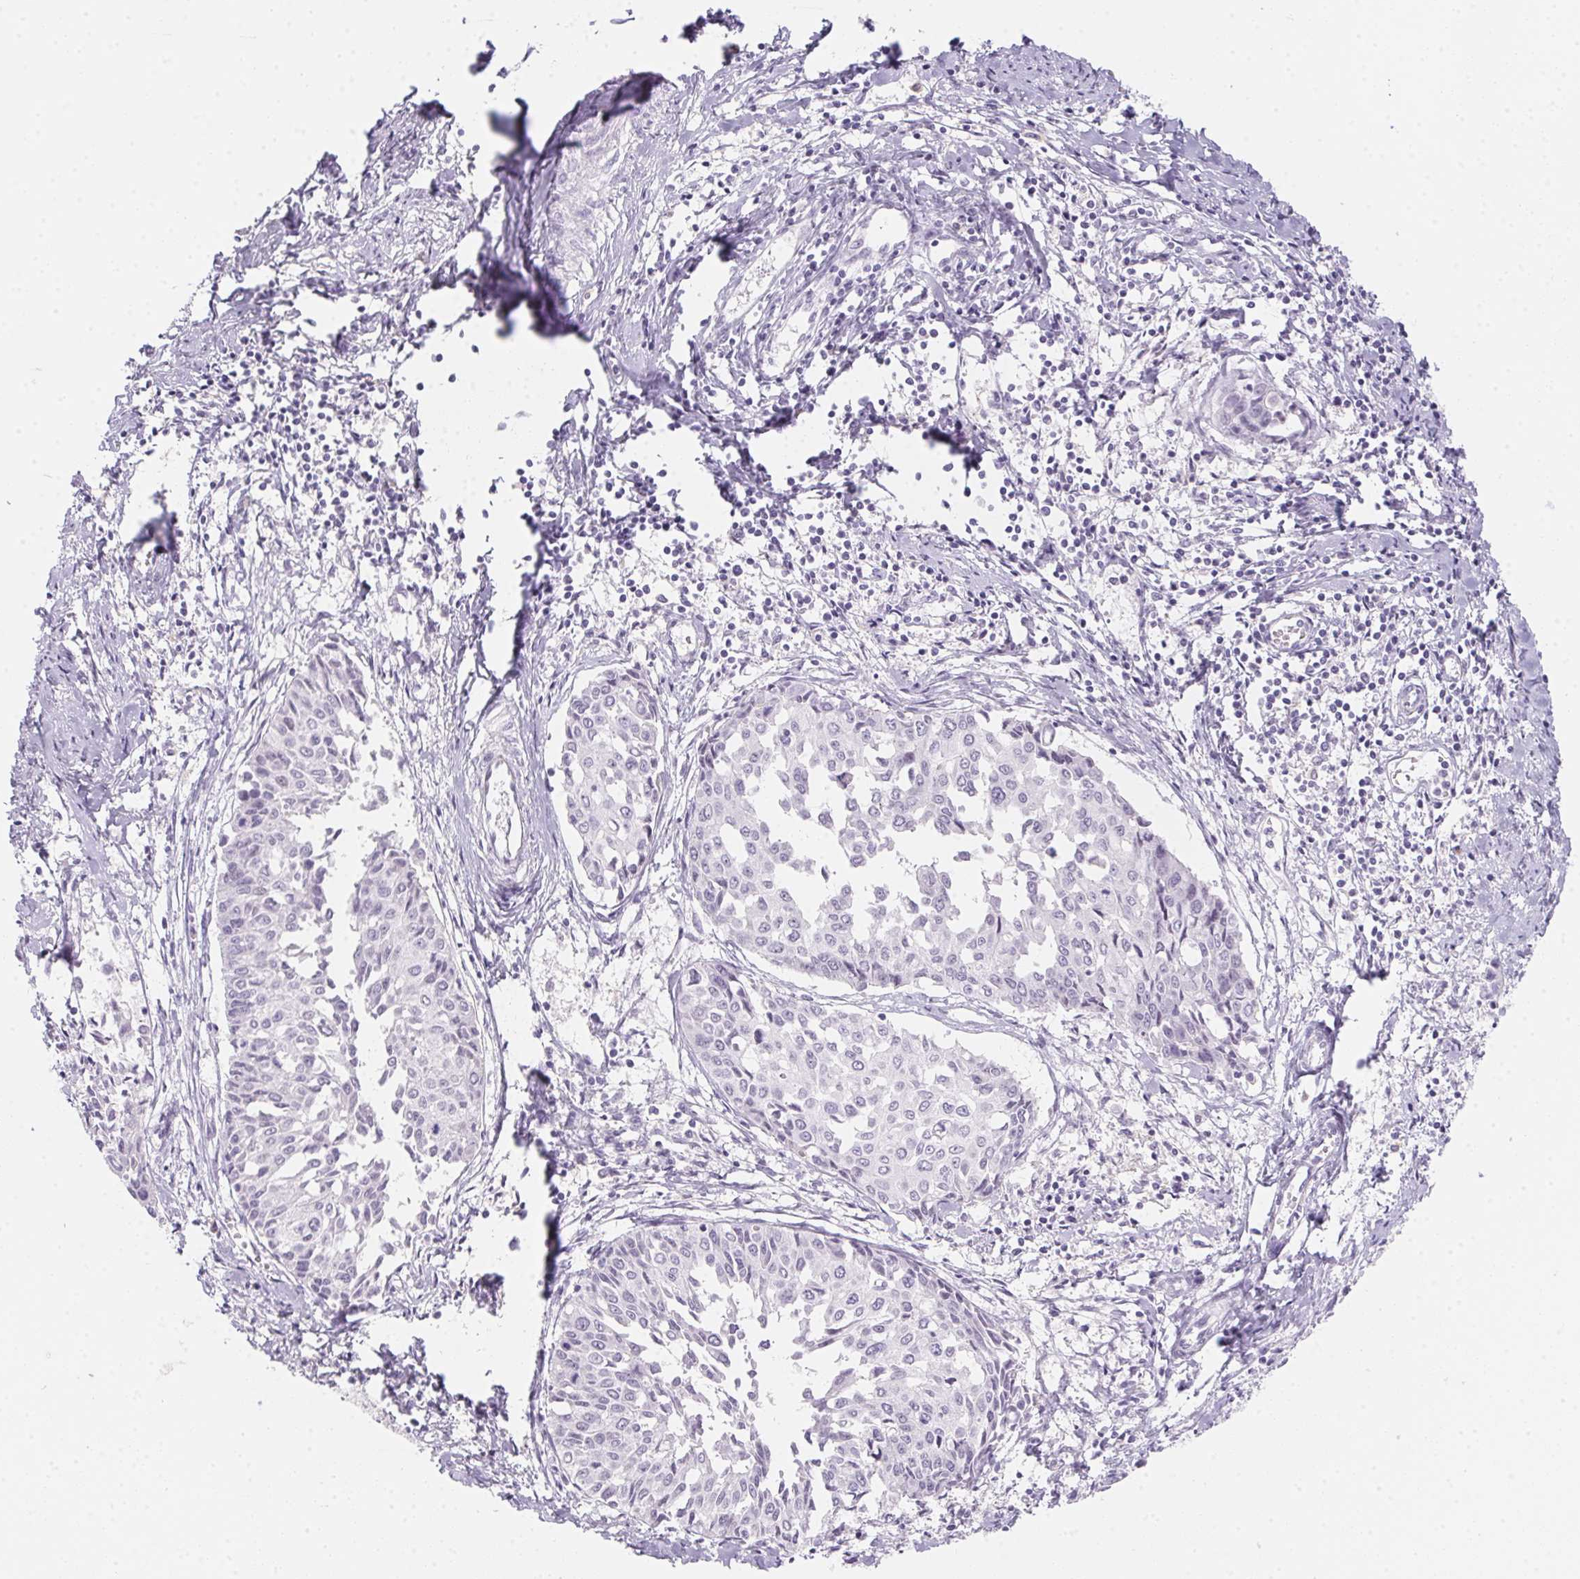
{"staining": {"intensity": "negative", "quantity": "none", "location": "none"}, "tissue": "cervical cancer", "cell_type": "Tumor cells", "image_type": "cancer", "snomed": [{"axis": "morphology", "description": "Squamous cell carcinoma, NOS"}, {"axis": "topography", "description": "Cervix"}], "caption": "A micrograph of human cervical squamous cell carcinoma is negative for staining in tumor cells.", "gene": "MORC1", "patient": {"sex": "female", "age": 50}}